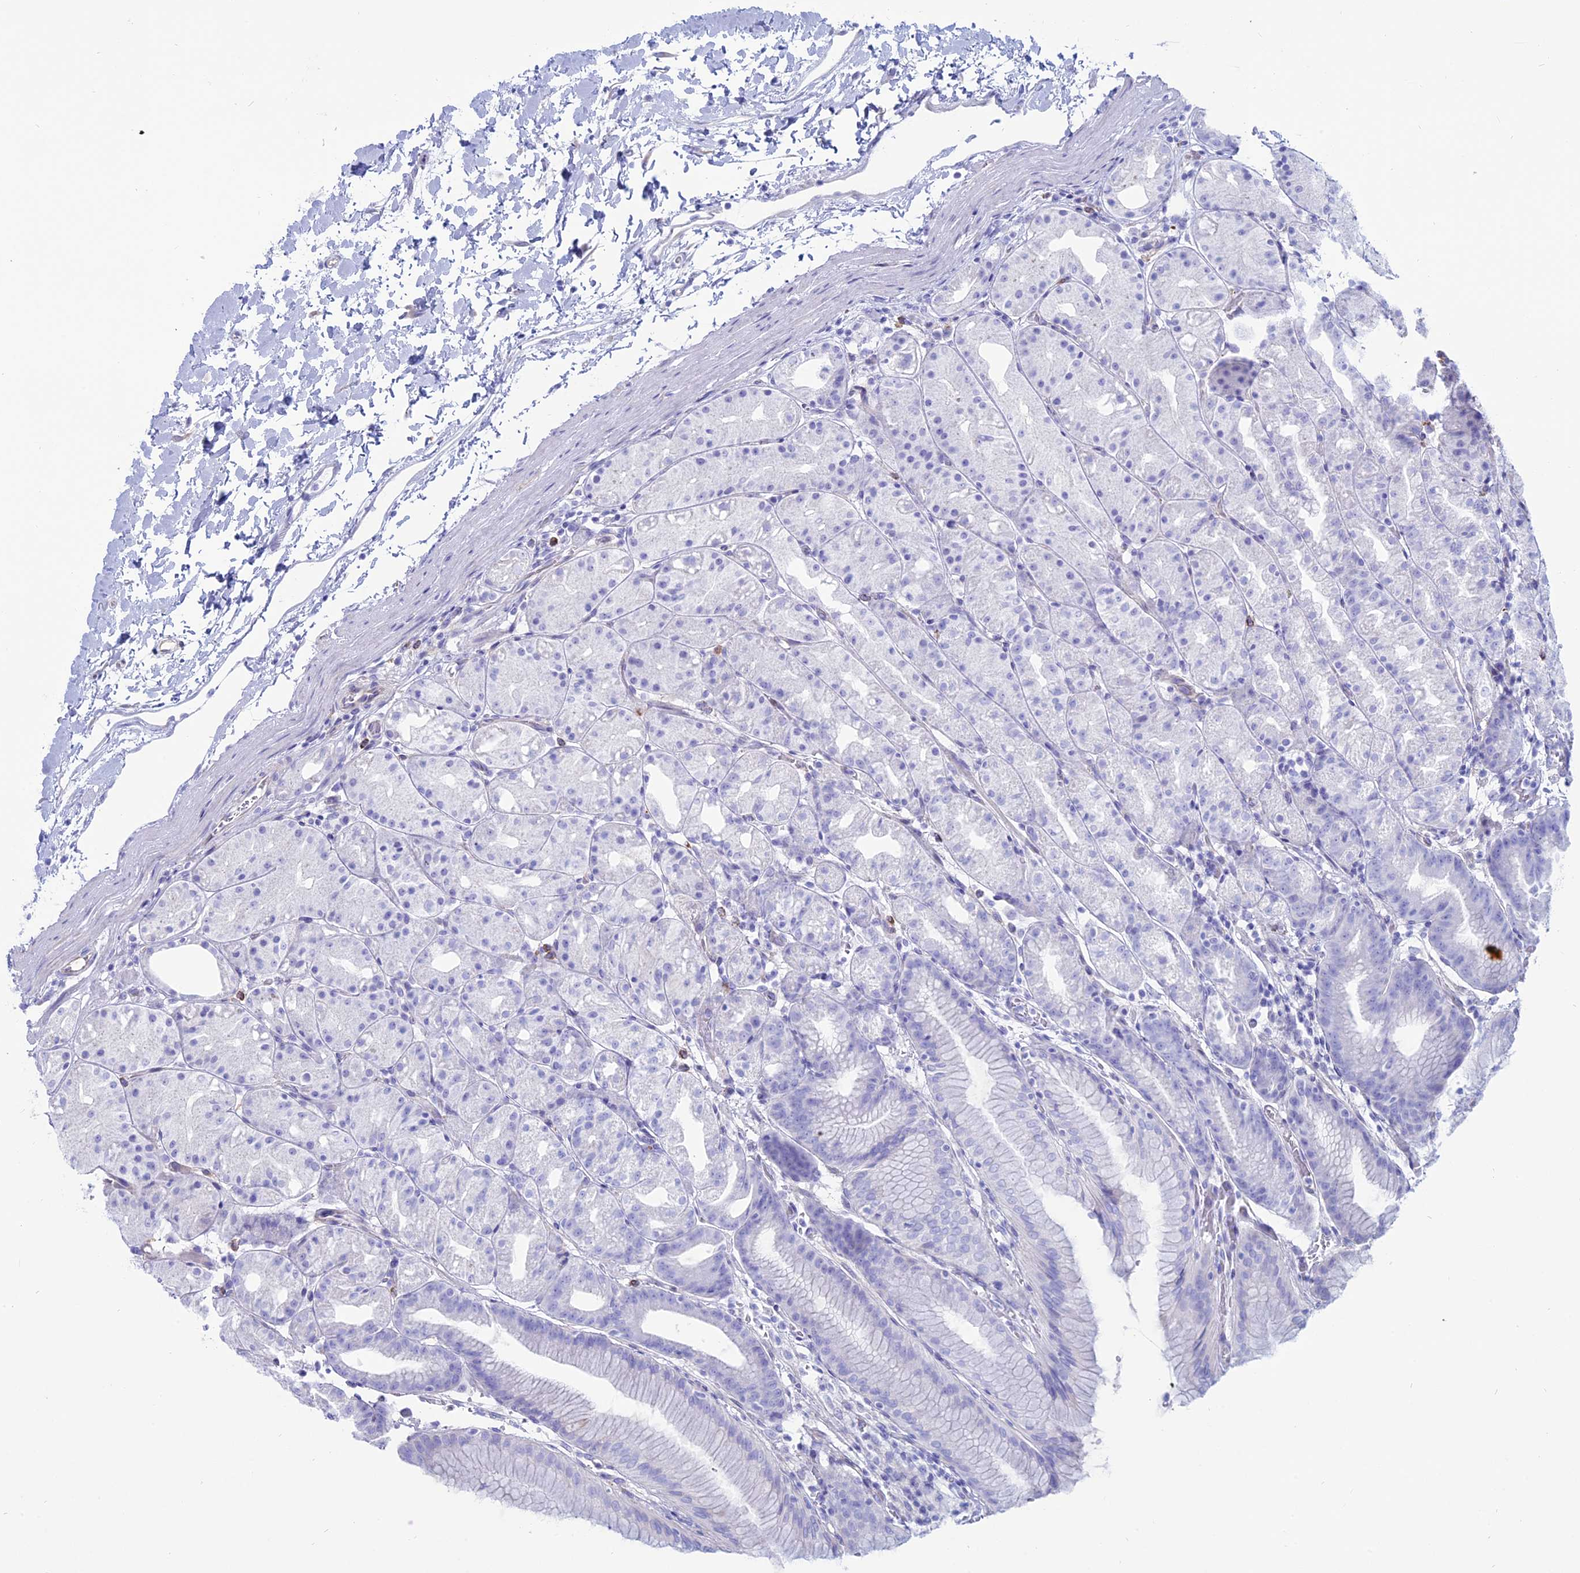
{"staining": {"intensity": "negative", "quantity": "none", "location": "none"}, "tissue": "stomach", "cell_type": "Glandular cells", "image_type": "normal", "snomed": [{"axis": "morphology", "description": "Normal tissue, NOS"}, {"axis": "topography", "description": "Stomach, upper"}], "caption": "IHC micrograph of normal stomach: stomach stained with DAB reveals no significant protein staining in glandular cells.", "gene": "OR2AE1", "patient": {"sex": "male", "age": 48}}